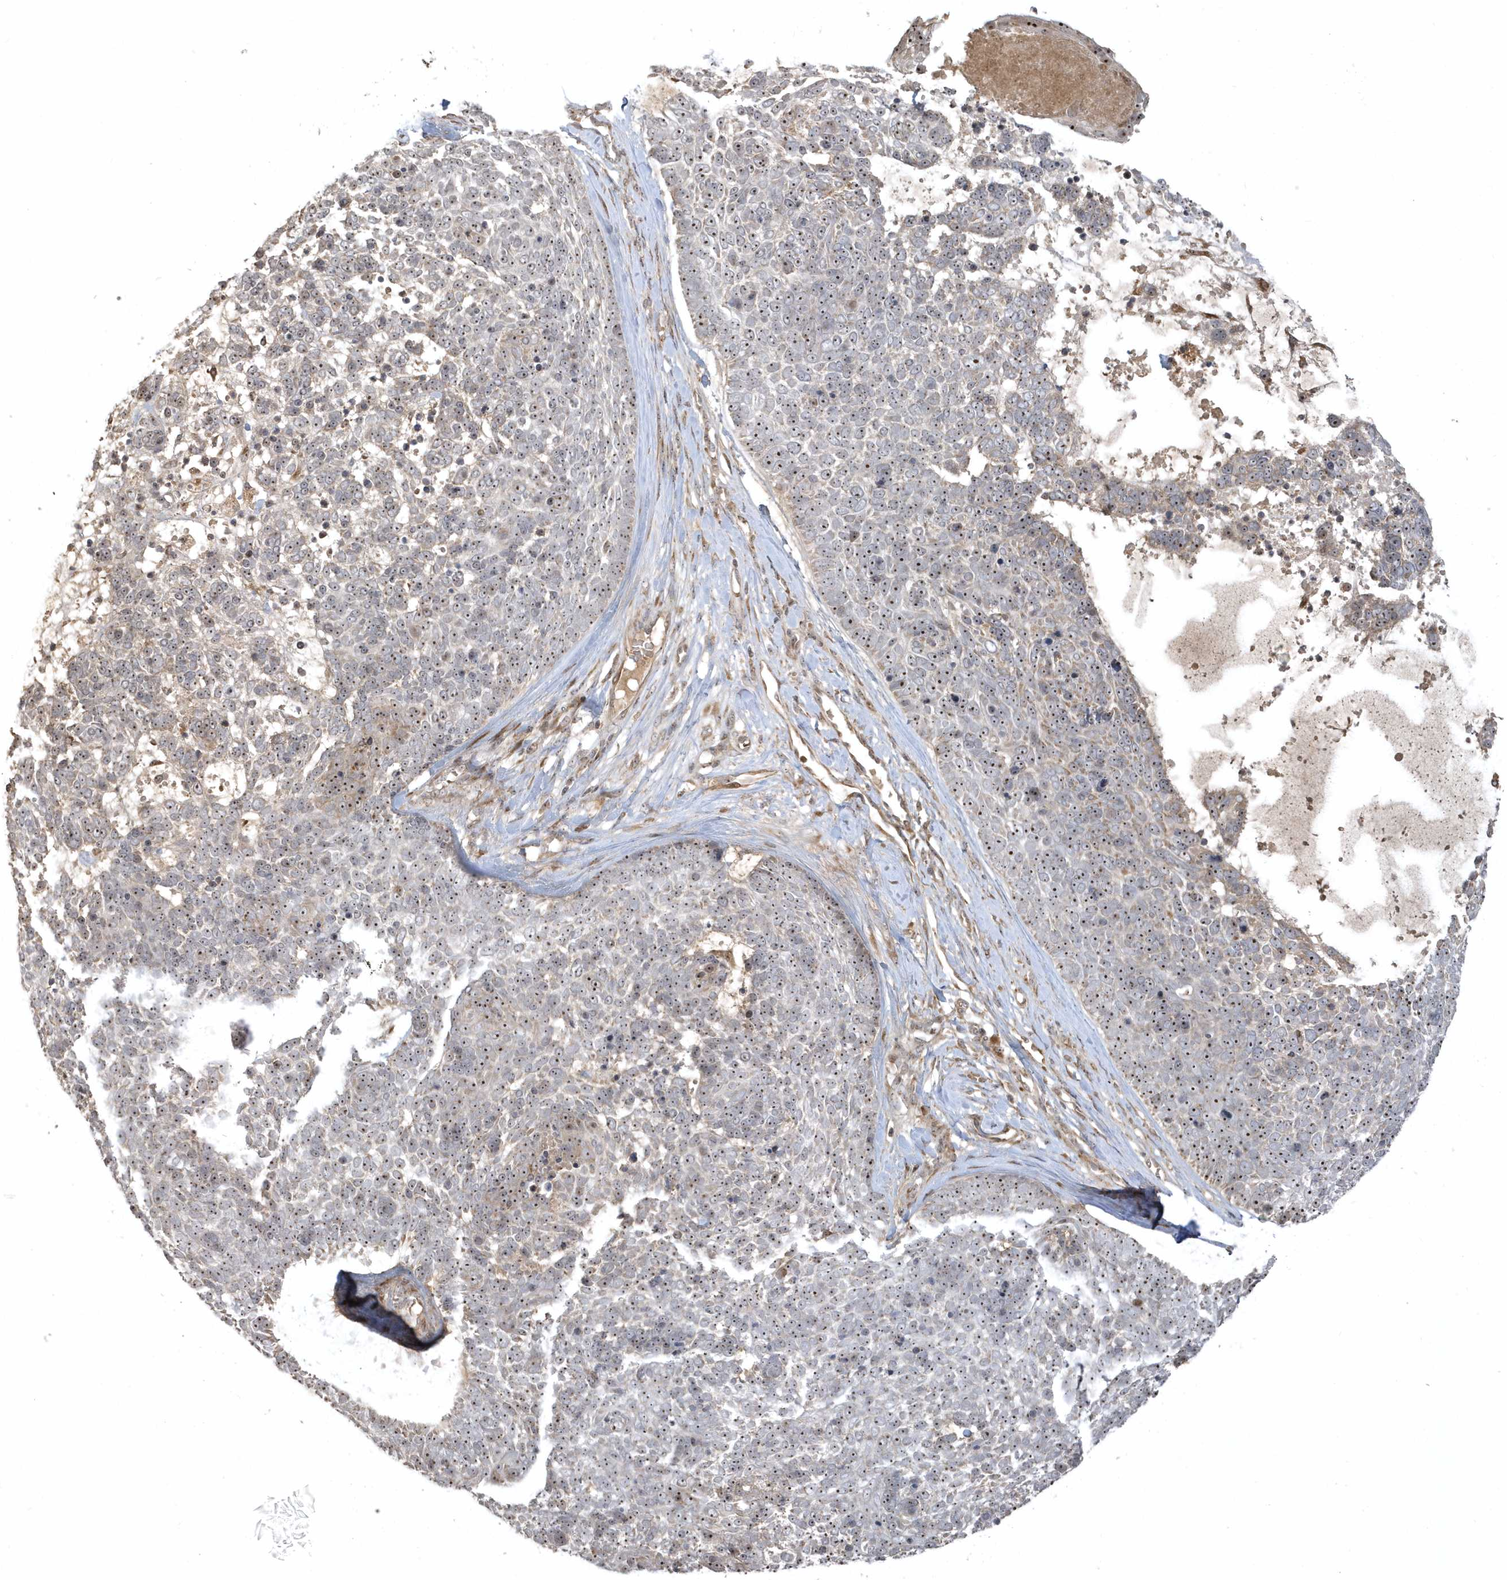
{"staining": {"intensity": "moderate", "quantity": "<25%", "location": "nuclear"}, "tissue": "skin cancer", "cell_type": "Tumor cells", "image_type": "cancer", "snomed": [{"axis": "morphology", "description": "Basal cell carcinoma"}, {"axis": "topography", "description": "Skin"}], "caption": "Skin cancer tissue displays moderate nuclear staining in about <25% of tumor cells, visualized by immunohistochemistry.", "gene": "ECM2", "patient": {"sex": "female", "age": 81}}